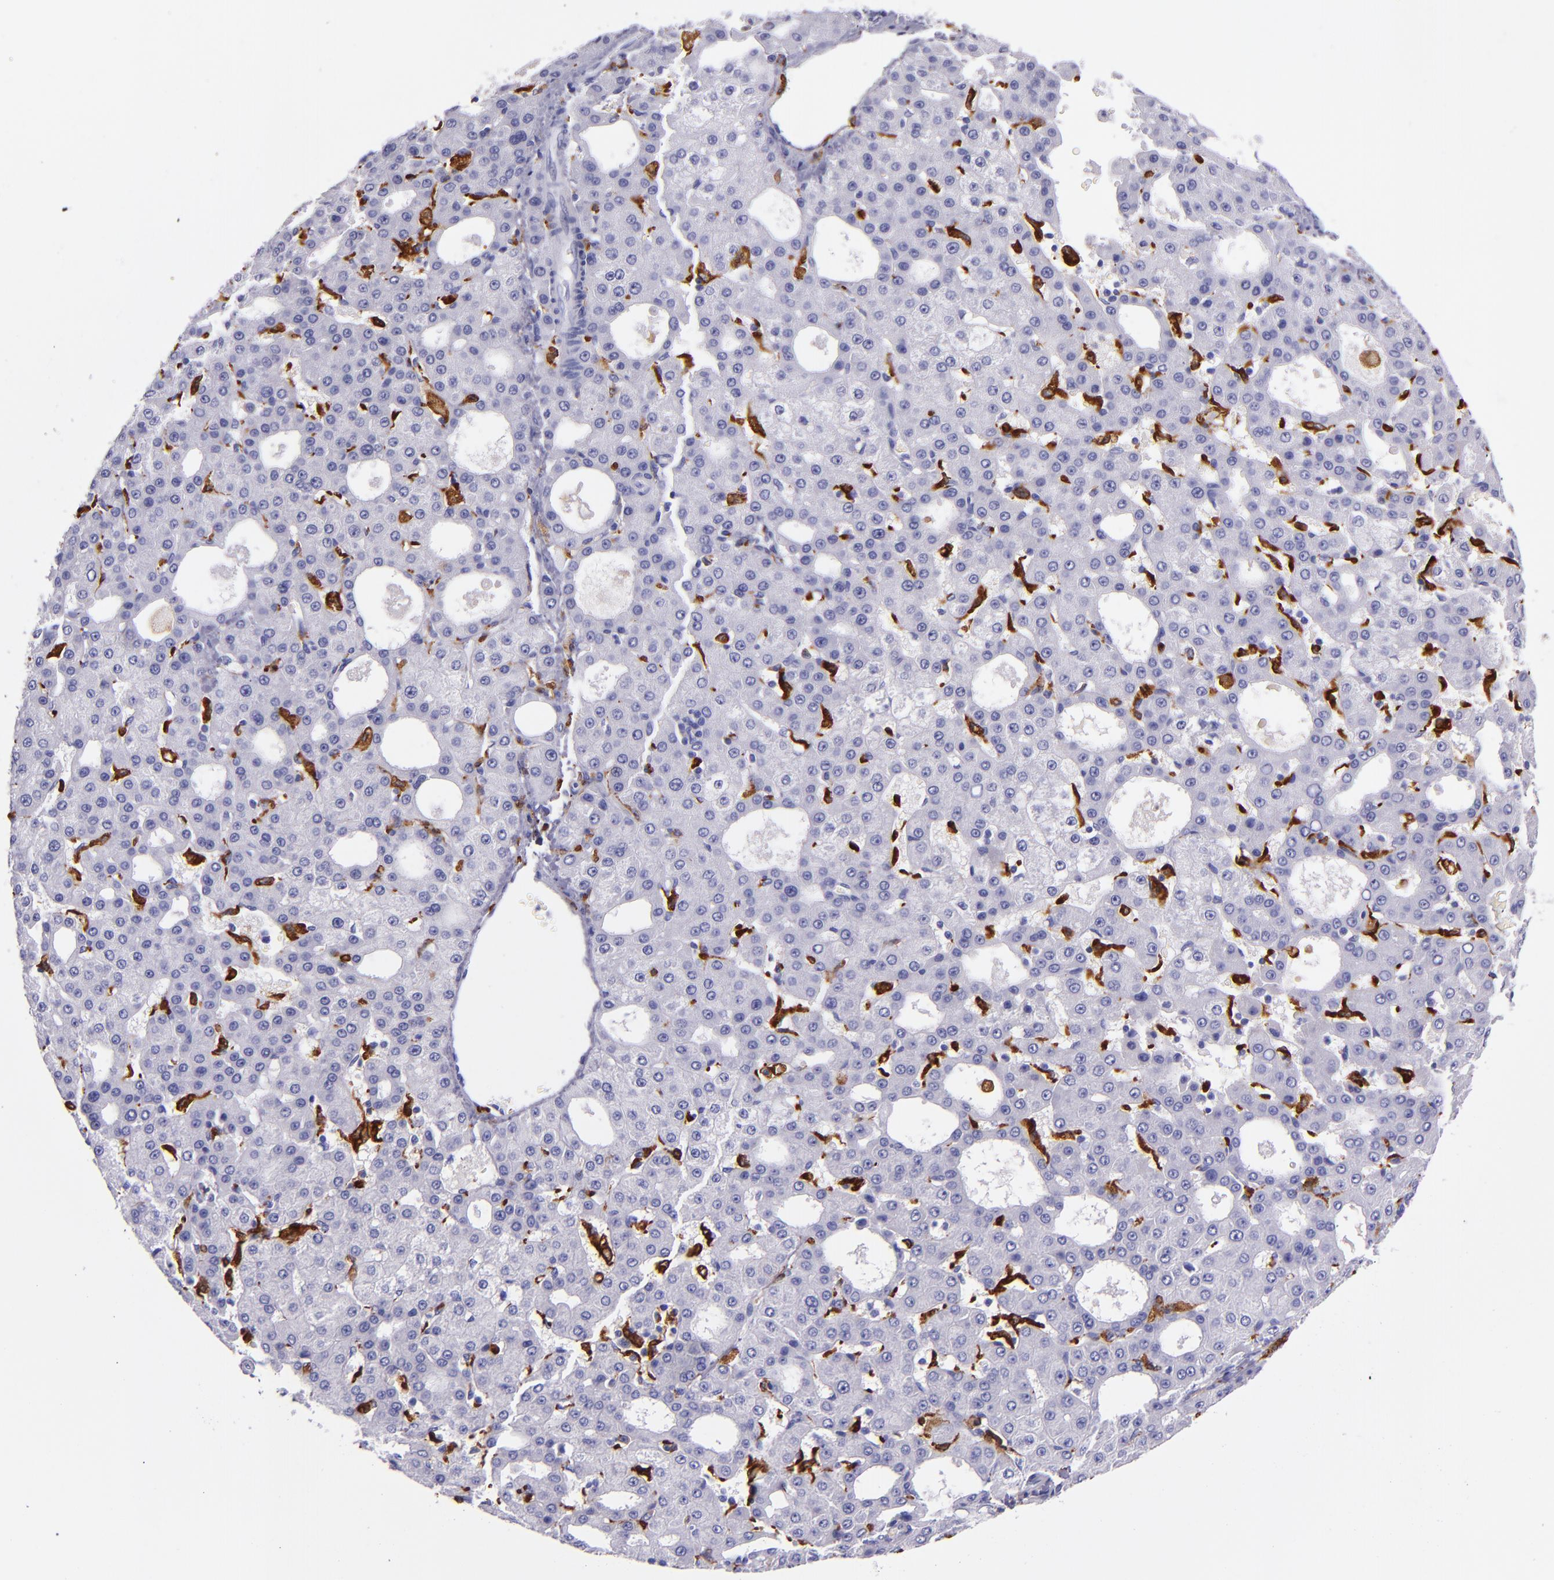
{"staining": {"intensity": "negative", "quantity": "none", "location": "none"}, "tissue": "liver cancer", "cell_type": "Tumor cells", "image_type": "cancer", "snomed": [{"axis": "morphology", "description": "Carcinoma, Hepatocellular, NOS"}, {"axis": "topography", "description": "Liver"}], "caption": "There is no significant positivity in tumor cells of liver hepatocellular carcinoma. (Brightfield microscopy of DAB (3,3'-diaminobenzidine) immunohistochemistry (IHC) at high magnification).", "gene": "CD163", "patient": {"sex": "male", "age": 47}}